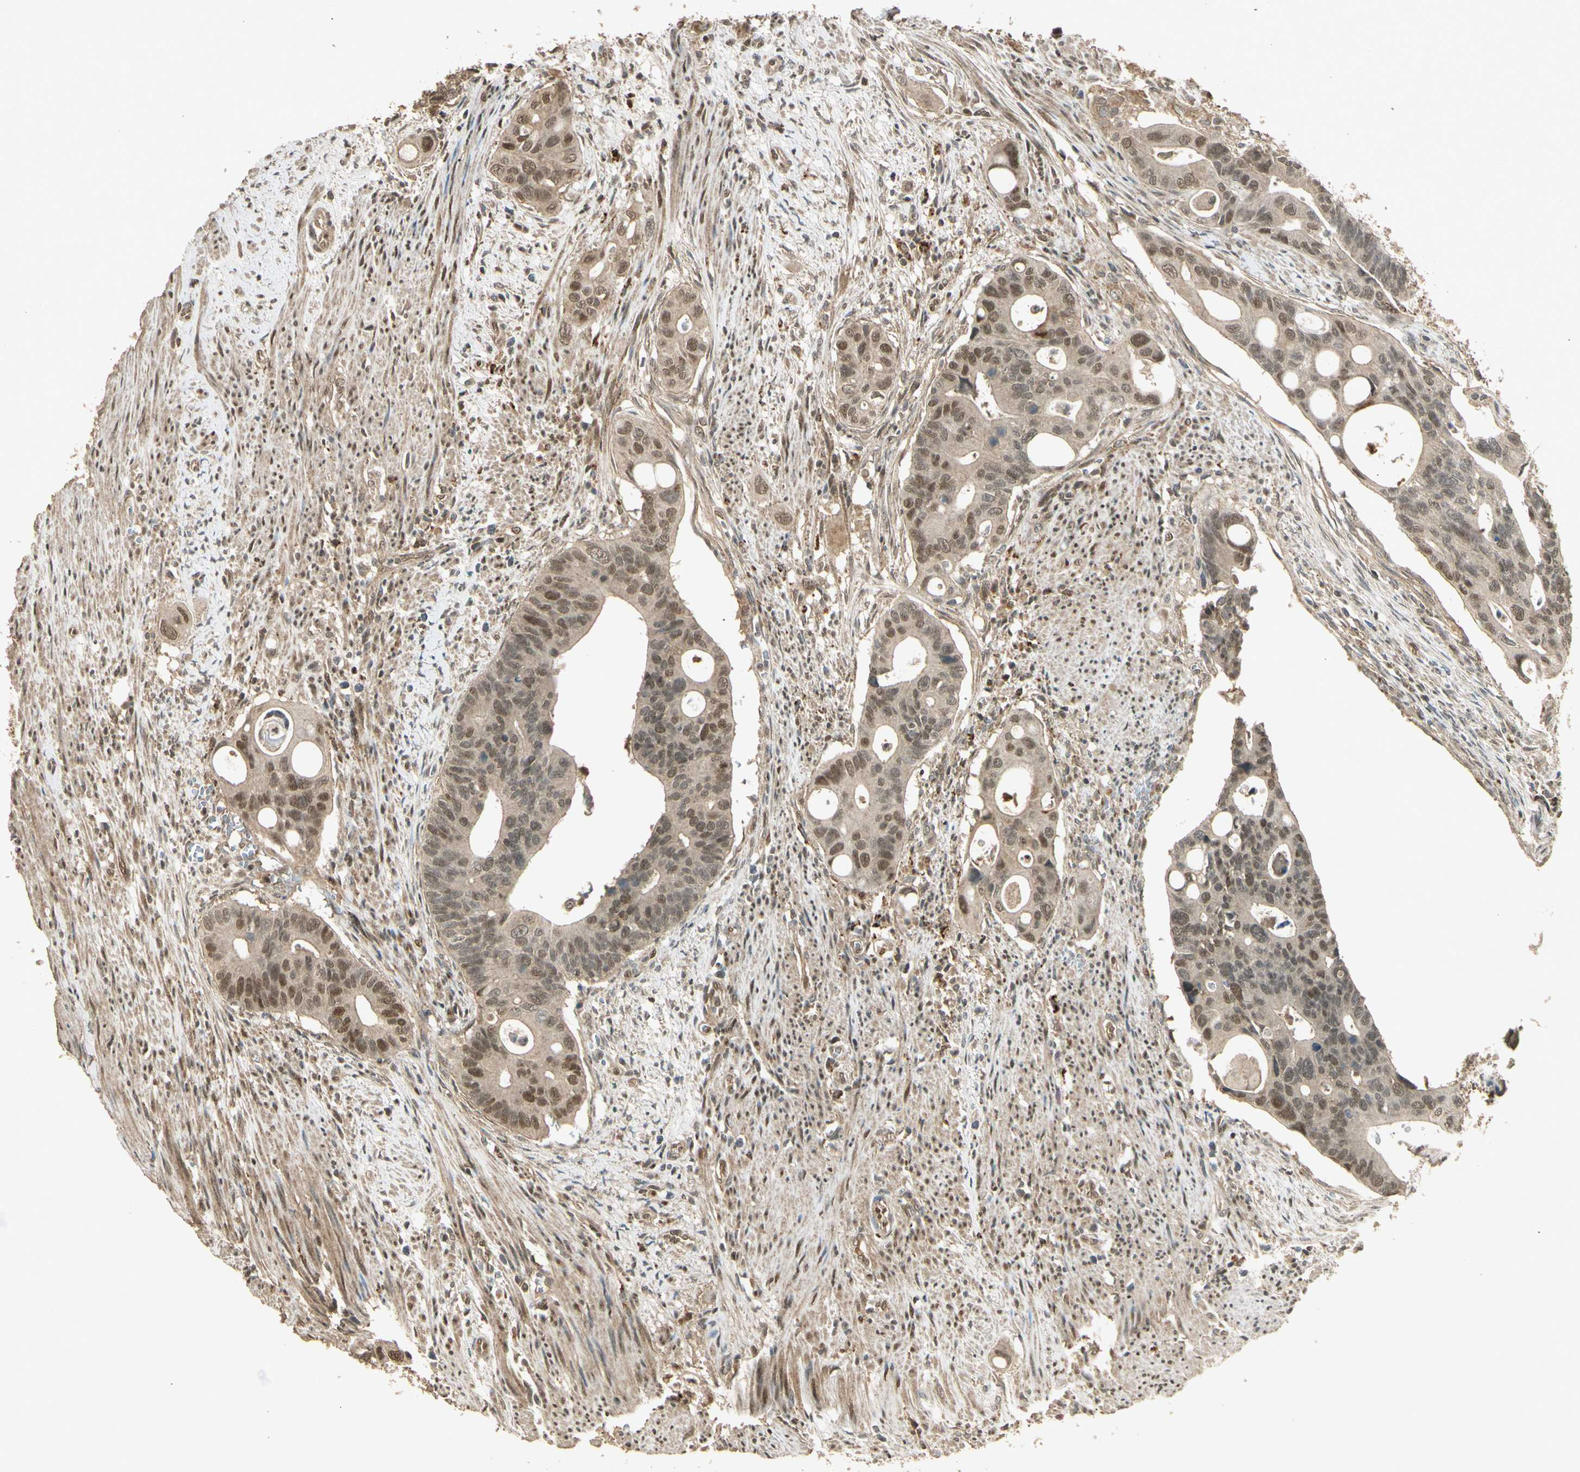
{"staining": {"intensity": "moderate", "quantity": ">75%", "location": "nuclear"}, "tissue": "colorectal cancer", "cell_type": "Tumor cells", "image_type": "cancer", "snomed": [{"axis": "morphology", "description": "Adenocarcinoma, NOS"}, {"axis": "topography", "description": "Colon"}], "caption": "Immunohistochemistry image of human colorectal adenocarcinoma stained for a protein (brown), which shows medium levels of moderate nuclear positivity in approximately >75% of tumor cells.", "gene": "GMEB2", "patient": {"sex": "female", "age": 57}}